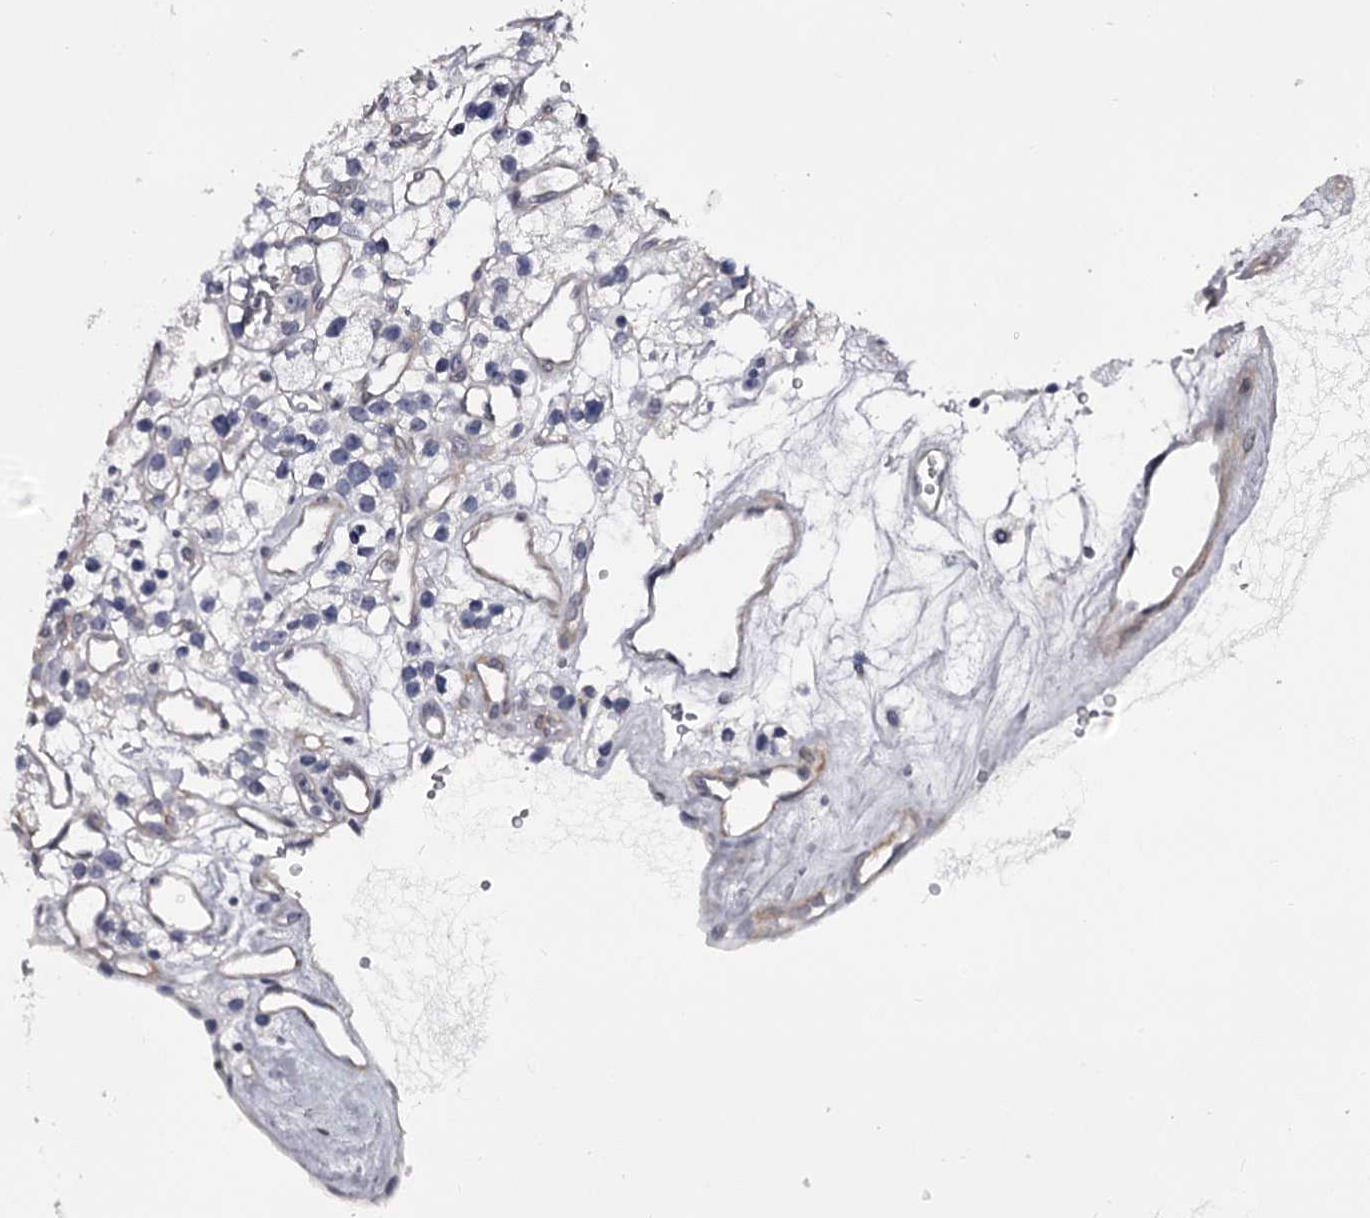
{"staining": {"intensity": "negative", "quantity": "none", "location": "none"}, "tissue": "renal cancer", "cell_type": "Tumor cells", "image_type": "cancer", "snomed": [{"axis": "morphology", "description": "Adenocarcinoma, NOS"}, {"axis": "topography", "description": "Kidney"}], "caption": "Tumor cells show no significant protein staining in adenocarcinoma (renal). (DAB (3,3'-diaminobenzidine) immunohistochemistry, high magnification).", "gene": "OVOL2", "patient": {"sex": "female", "age": 57}}